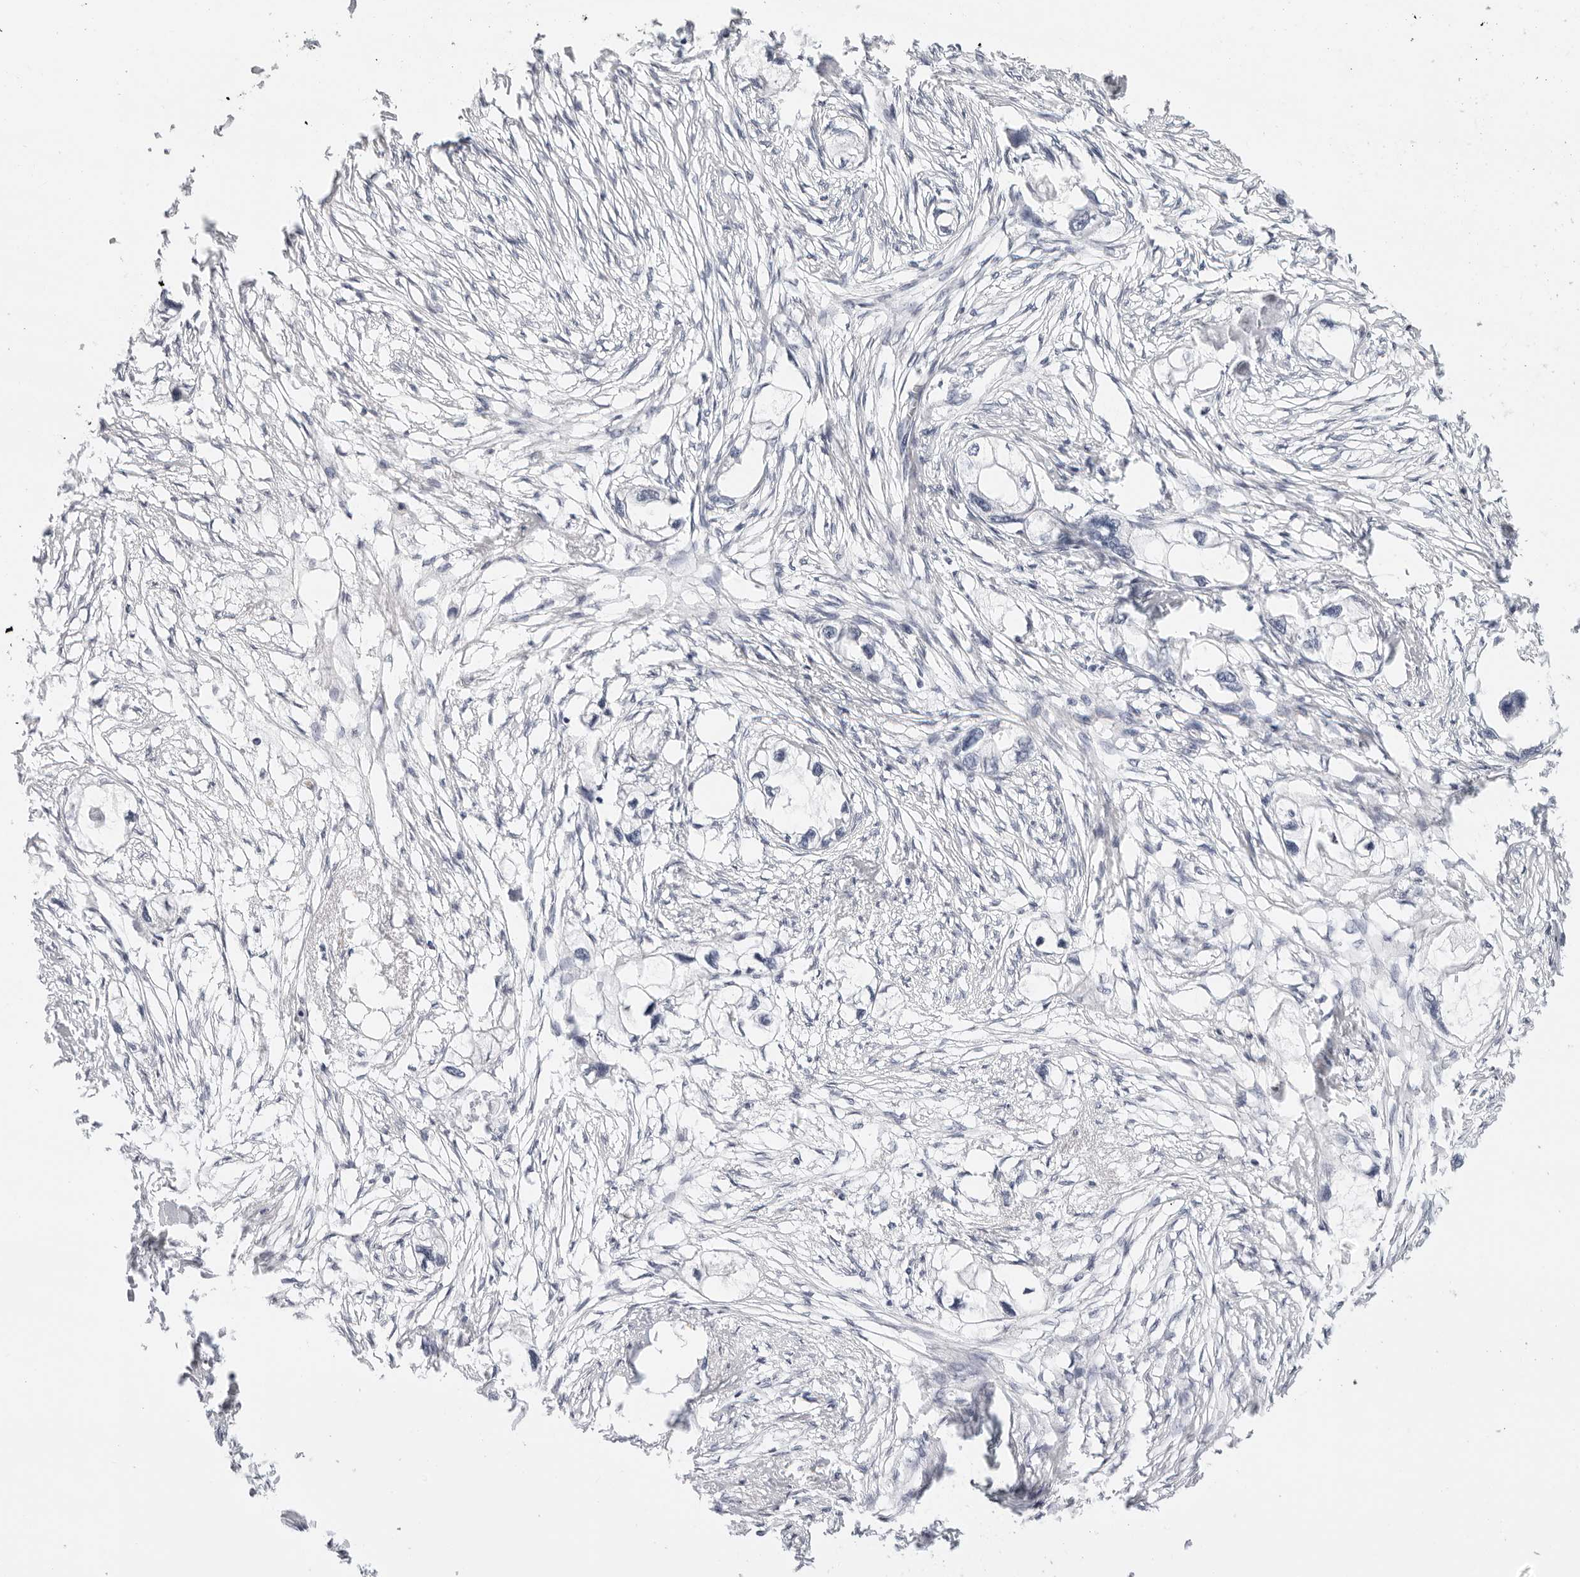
{"staining": {"intensity": "negative", "quantity": "none", "location": "none"}, "tissue": "endometrial cancer", "cell_type": "Tumor cells", "image_type": "cancer", "snomed": [{"axis": "morphology", "description": "Adenocarcinoma, NOS"}, {"axis": "morphology", "description": "Adenocarcinoma, metastatic, NOS"}, {"axis": "topography", "description": "Adipose tissue"}, {"axis": "topography", "description": "Endometrium"}], "caption": "High power microscopy micrograph of an IHC photomicrograph of endometrial adenocarcinoma, revealing no significant positivity in tumor cells. The staining is performed using DAB brown chromogen with nuclei counter-stained in using hematoxylin.", "gene": "AGMAT", "patient": {"sex": "female", "age": 67}}